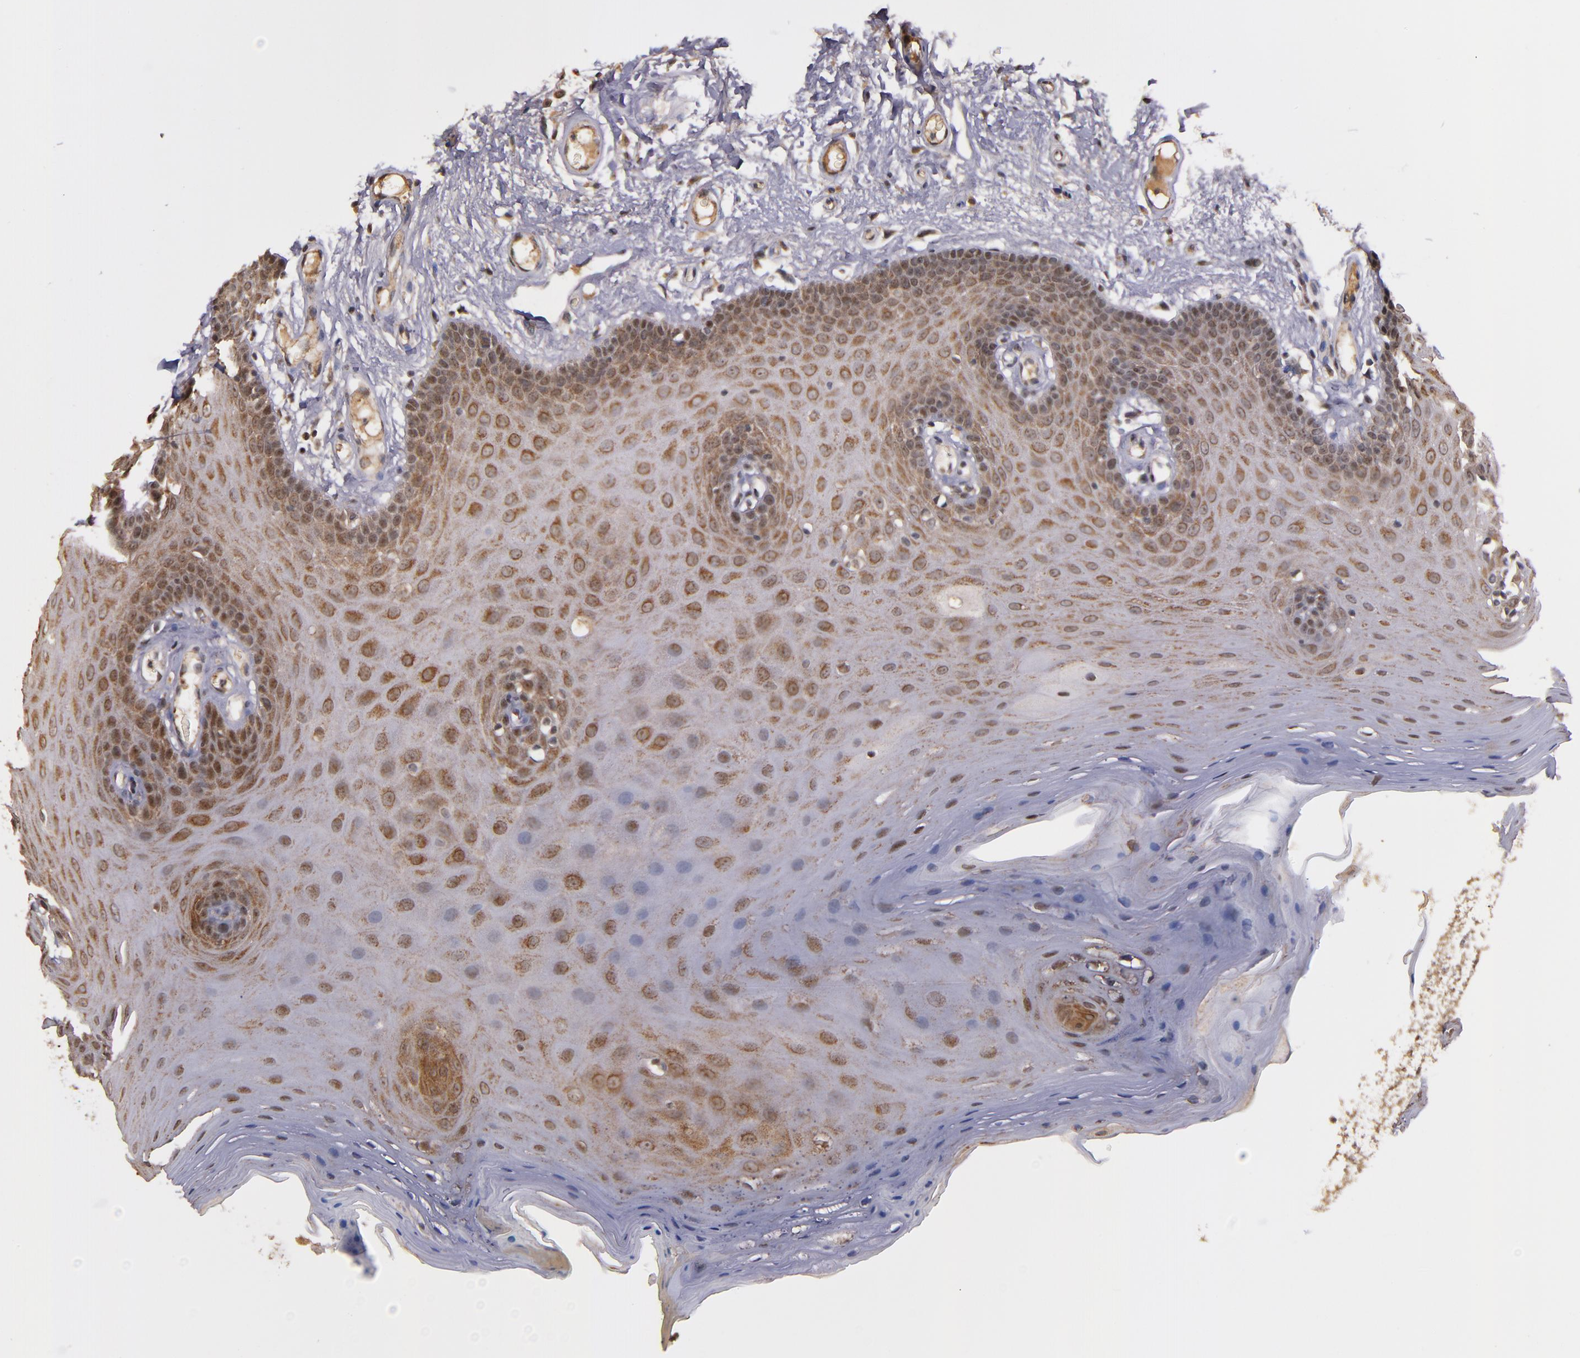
{"staining": {"intensity": "moderate", "quantity": ">75%", "location": "cytoplasmic/membranous,nuclear"}, "tissue": "oral mucosa", "cell_type": "Squamous epithelial cells", "image_type": "normal", "snomed": [{"axis": "morphology", "description": "Normal tissue, NOS"}, {"axis": "morphology", "description": "Squamous cell carcinoma, NOS"}, {"axis": "topography", "description": "Skeletal muscle"}, {"axis": "topography", "description": "Oral tissue"}, {"axis": "topography", "description": "Head-Neck"}], "caption": "Squamous epithelial cells reveal moderate cytoplasmic/membranous,nuclear expression in approximately >75% of cells in normal oral mucosa. The protein of interest is shown in brown color, while the nuclei are stained blue.", "gene": "RIOK3", "patient": {"sex": "male", "age": 71}}